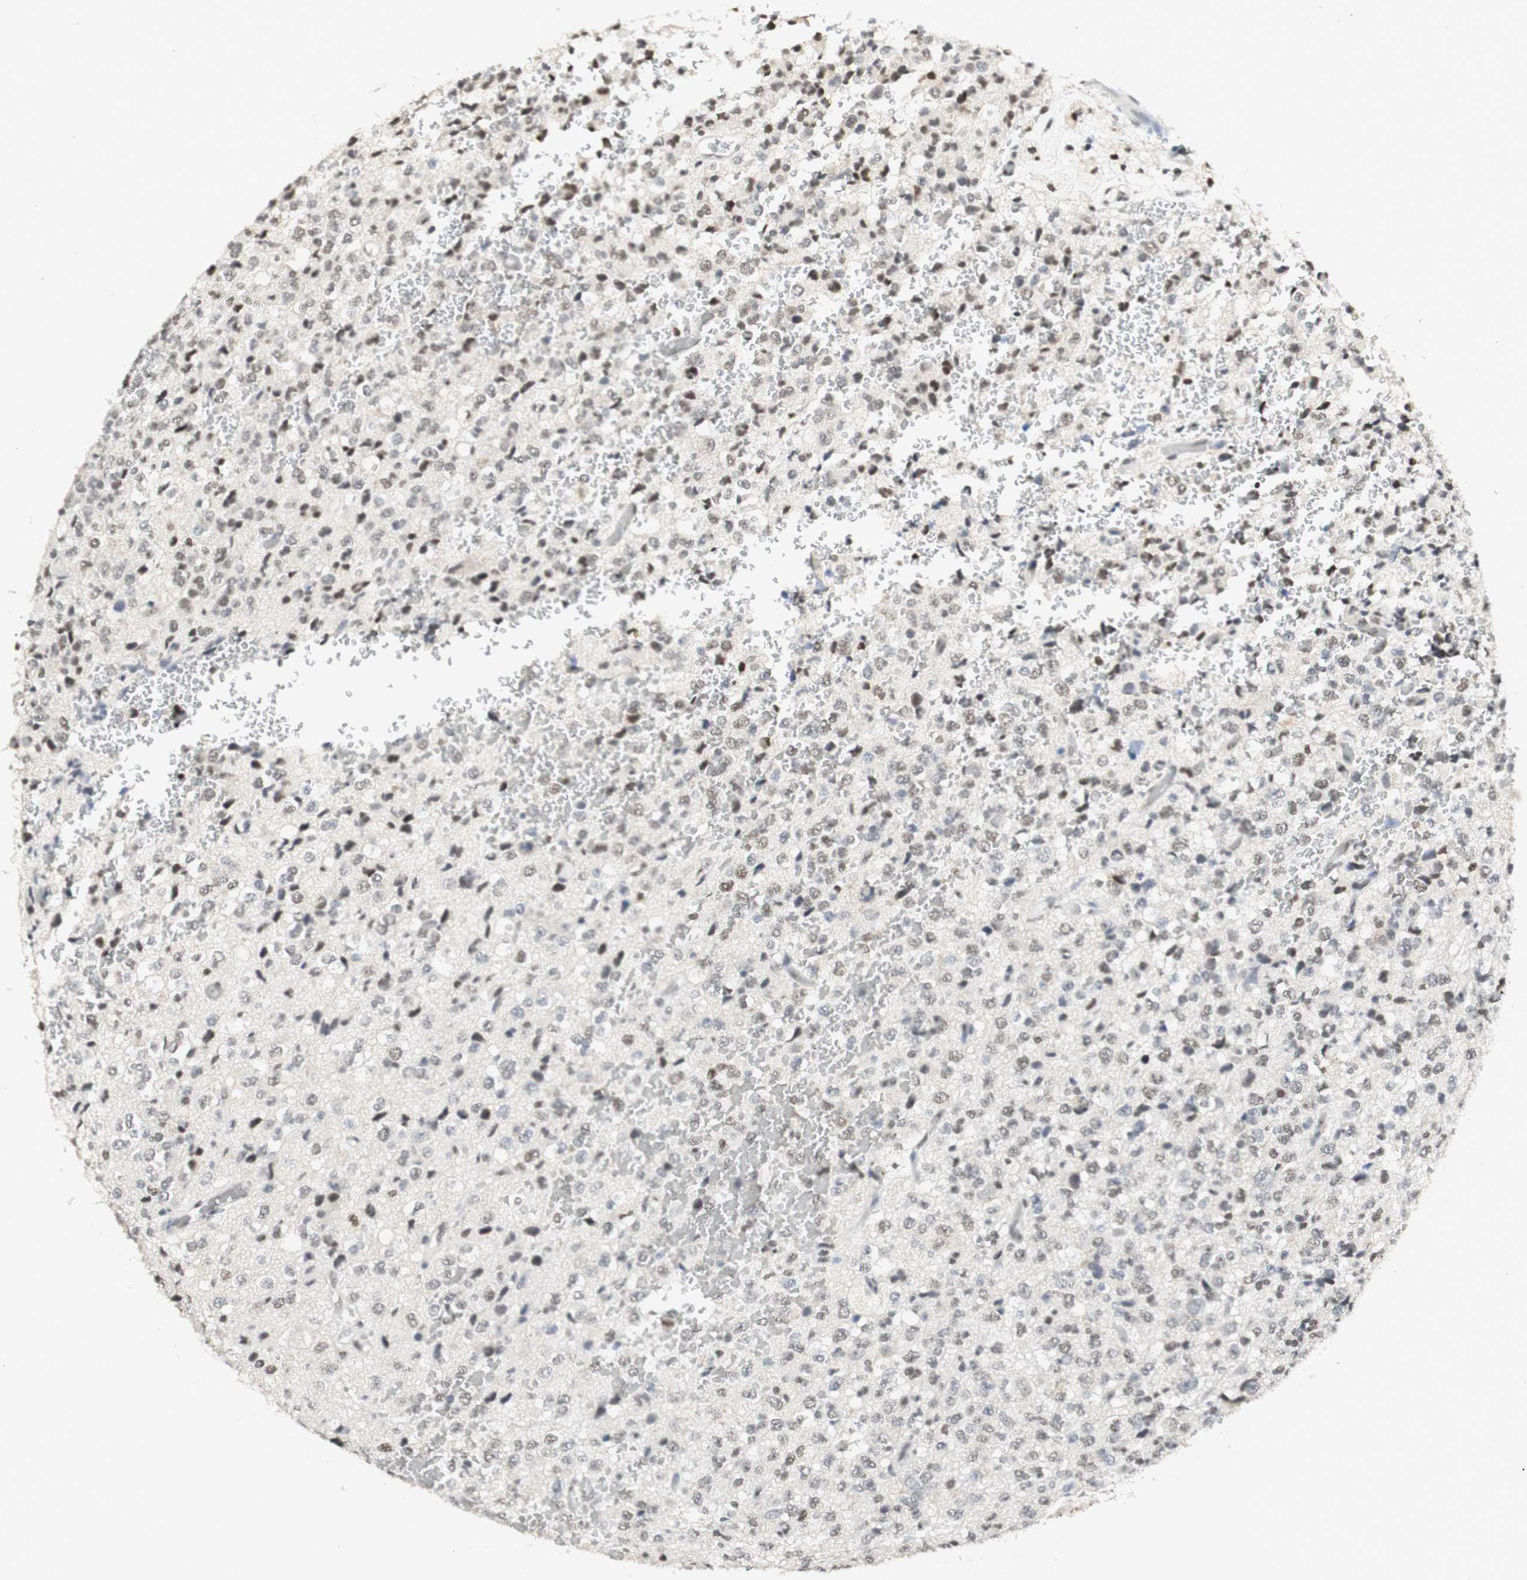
{"staining": {"intensity": "moderate", "quantity": "25%-75%", "location": "nuclear"}, "tissue": "glioma", "cell_type": "Tumor cells", "image_type": "cancer", "snomed": [{"axis": "morphology", "description": "Glioma, malignant, High grade"}, {"axis": "topography", "description": "pancreas cauda"}], "caption": "This image shows immunohistochemistry (IHC) staining of human malignant high-grade glioma, with medium moderate nuclear expression in approximately 25%-75% of tumor cells.", "gene": "SNRPB", "patient": {"sex": "male", "age": 60}}